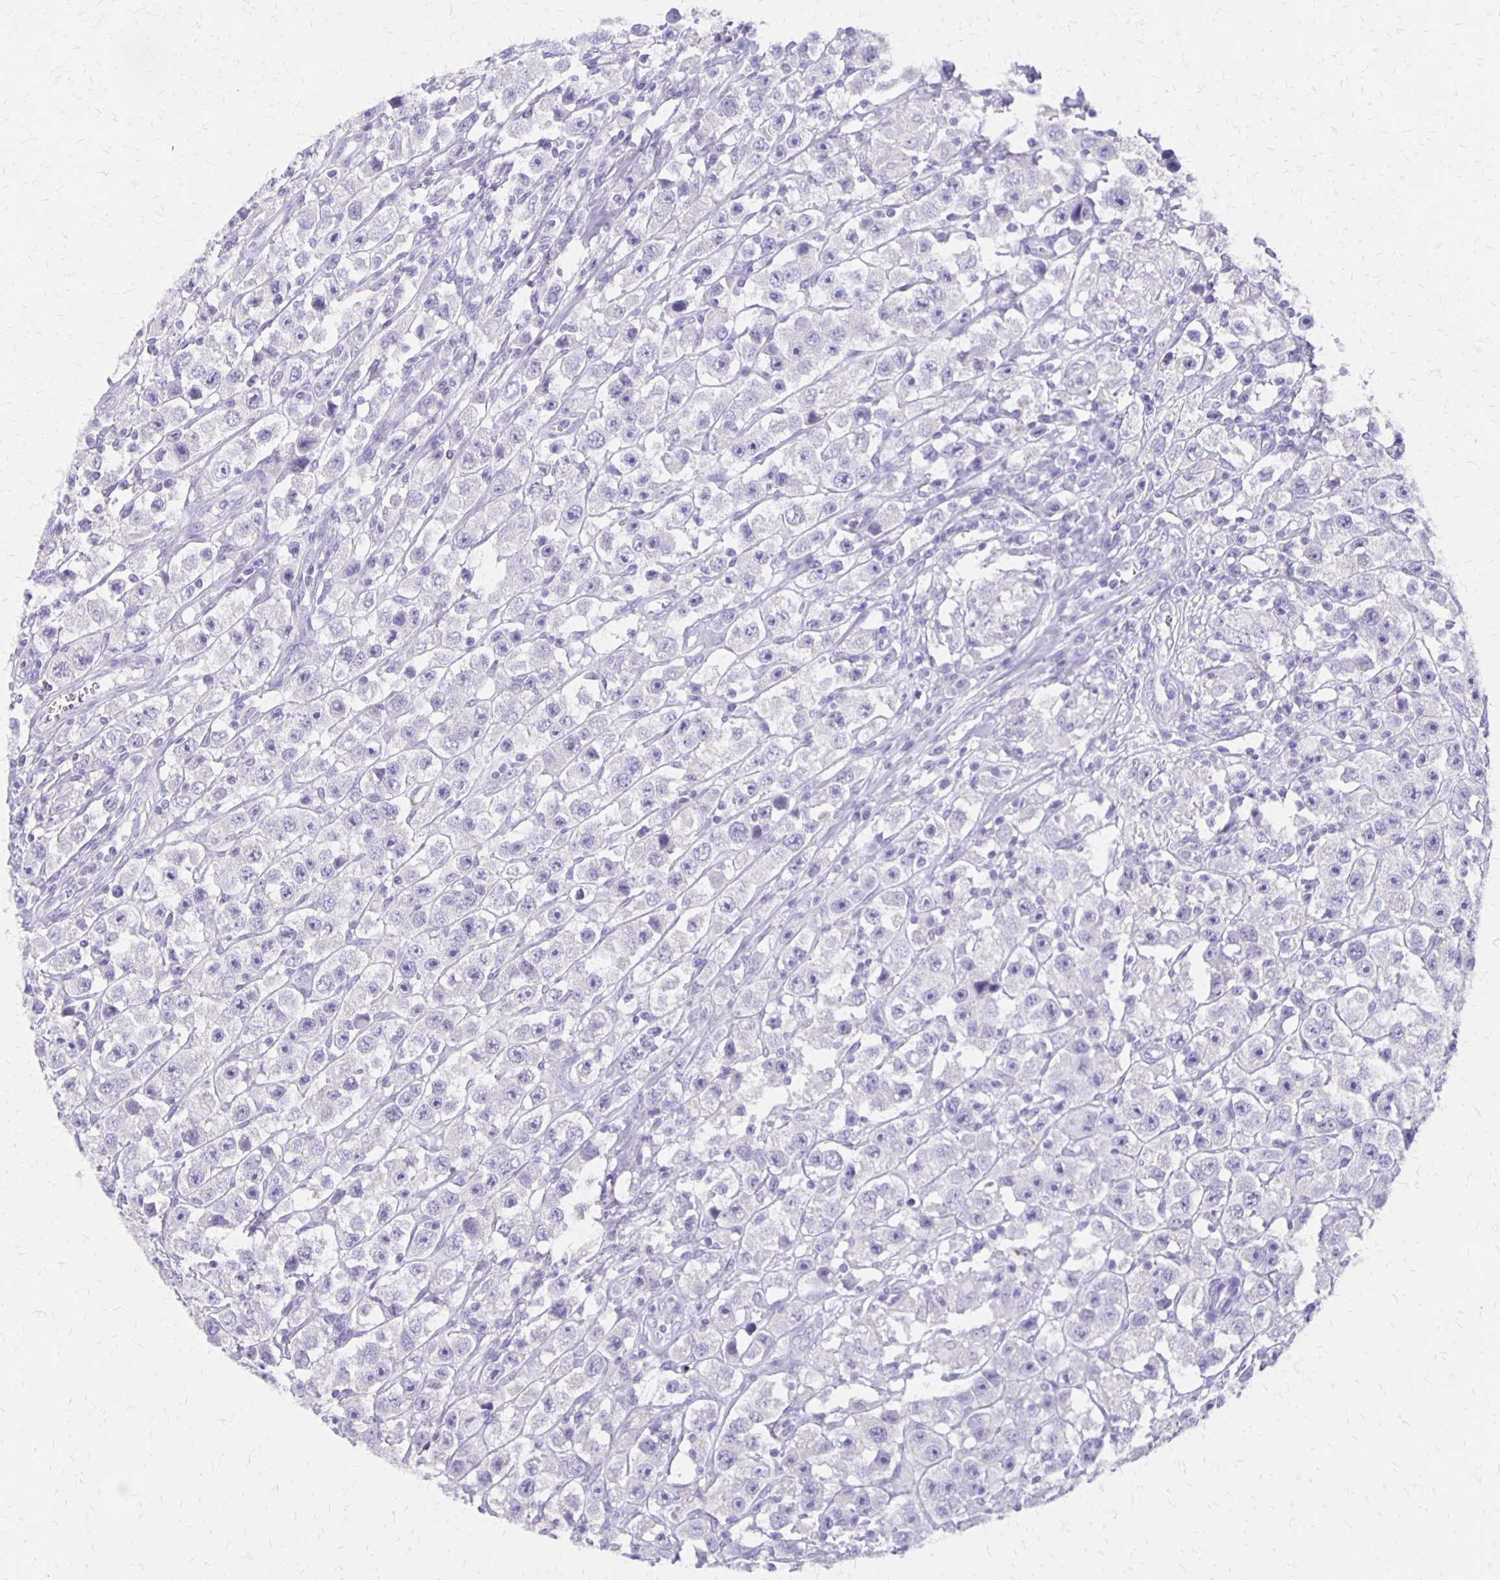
{"staining": {"intensity": "negative", "quantity": "none", "location": "none"}, "tissue": "testis cancer", "cell_type": "Tumor cells", "image_type": "cancer", "snomed": [{"axis": "morphology", "description": "Seminoma, NOS"}, {"axis": "topography", "description": "Testis"}], "caption": "IHC histopathology image of human testis cancer stained for a protein (brown), which reveals no expression in tumor cells. Nuclei are stained in blue.", "gene": "SEPTIN5", "patient": {"sex": "male", "age": 45}}